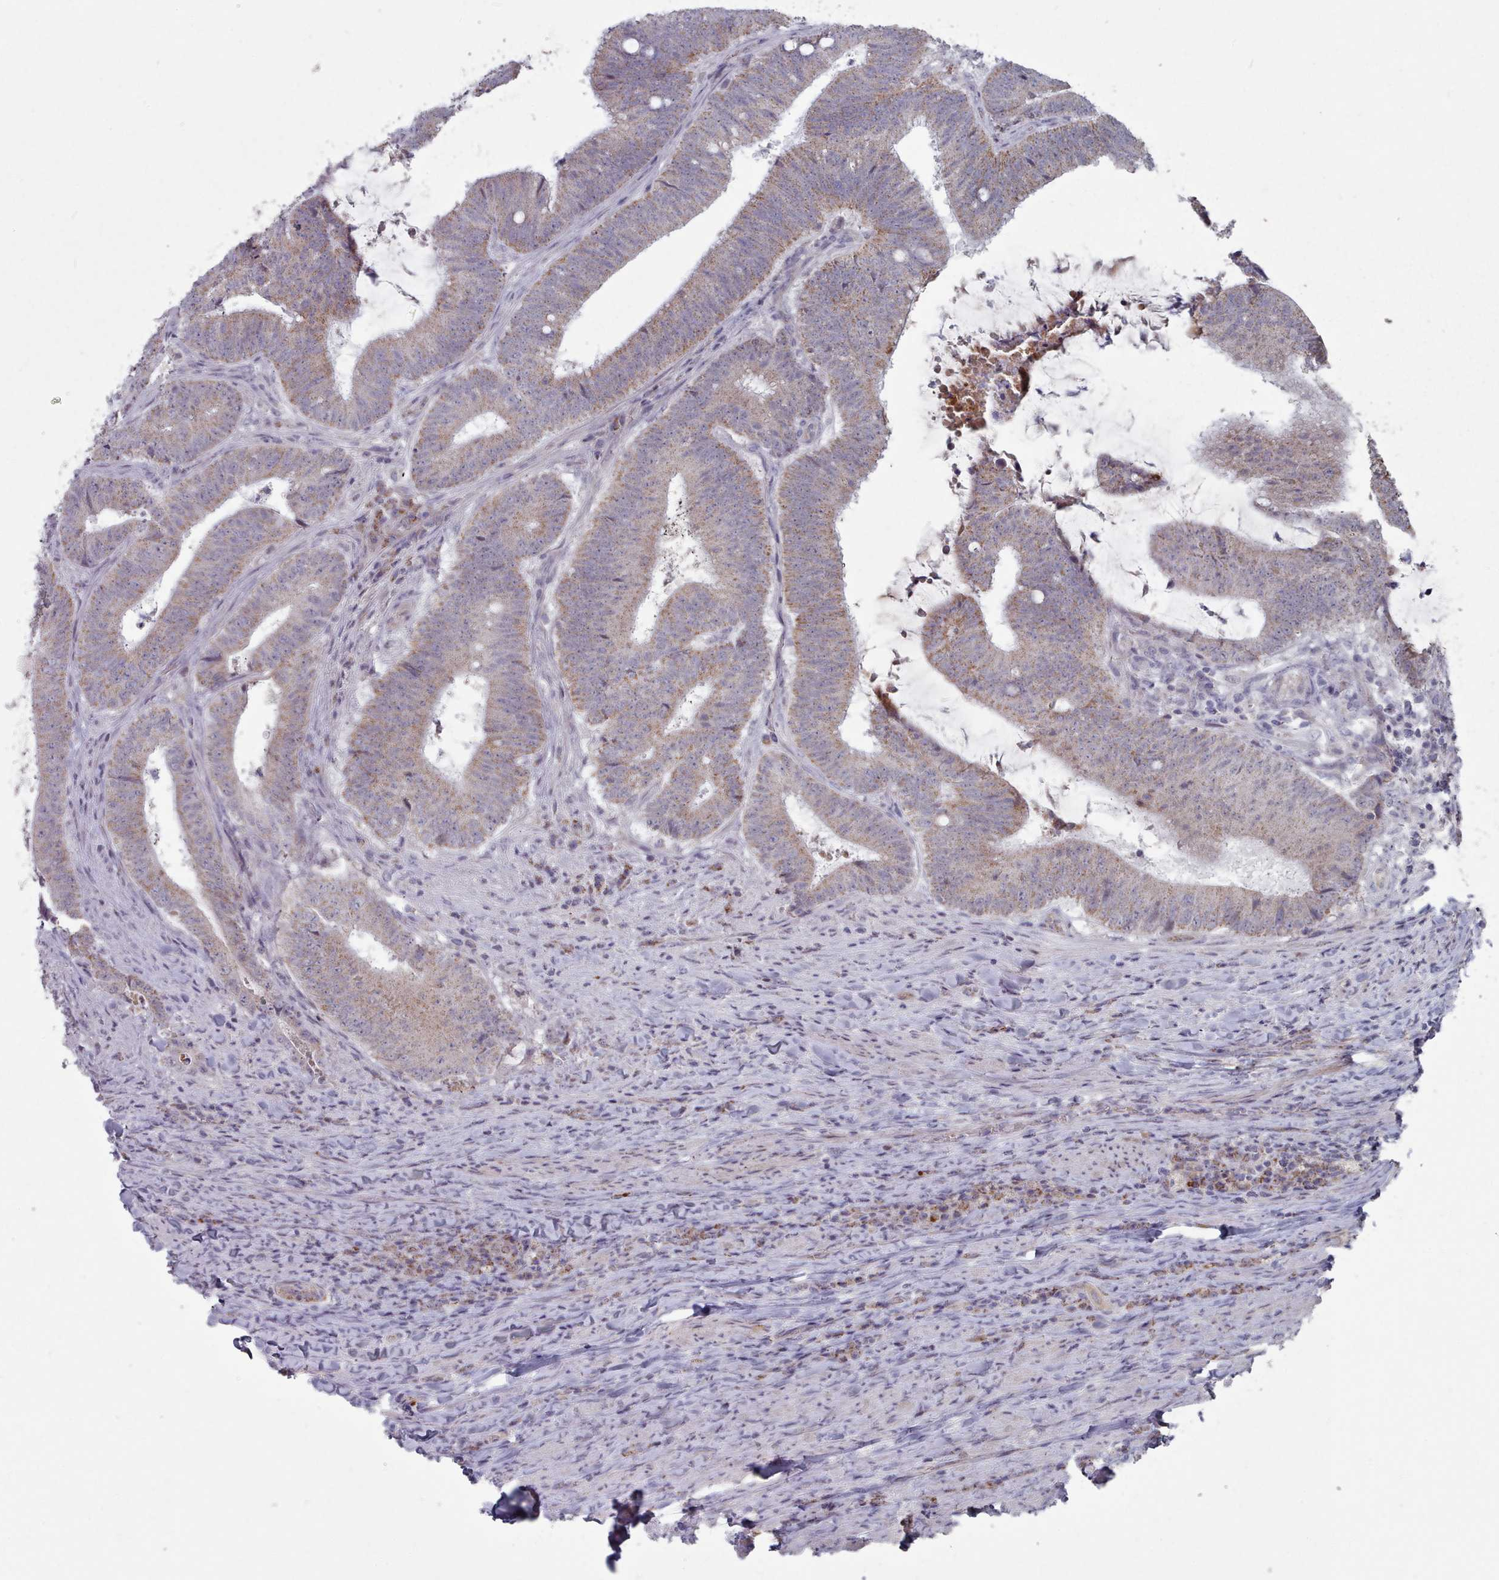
{"staining": {"intensity": "weak", "quantity": "25%-75%", "location": "cytoplasmic/membranous"}, "tissue": "colorectal cancer", "cell_type": "Tumor cells", "image_type": "cancer", "snomed": [{"axis": "morphology", "description": "Adenocarcinoma, NOS"}, {"axis": "topography", "description": "Colon"}], "caption": "Colorectal cancer stained with a protein marker shows weak staining in tumor cells.", "gene": "TRARG1", "patient": {"sex": "female", "age": 43}}